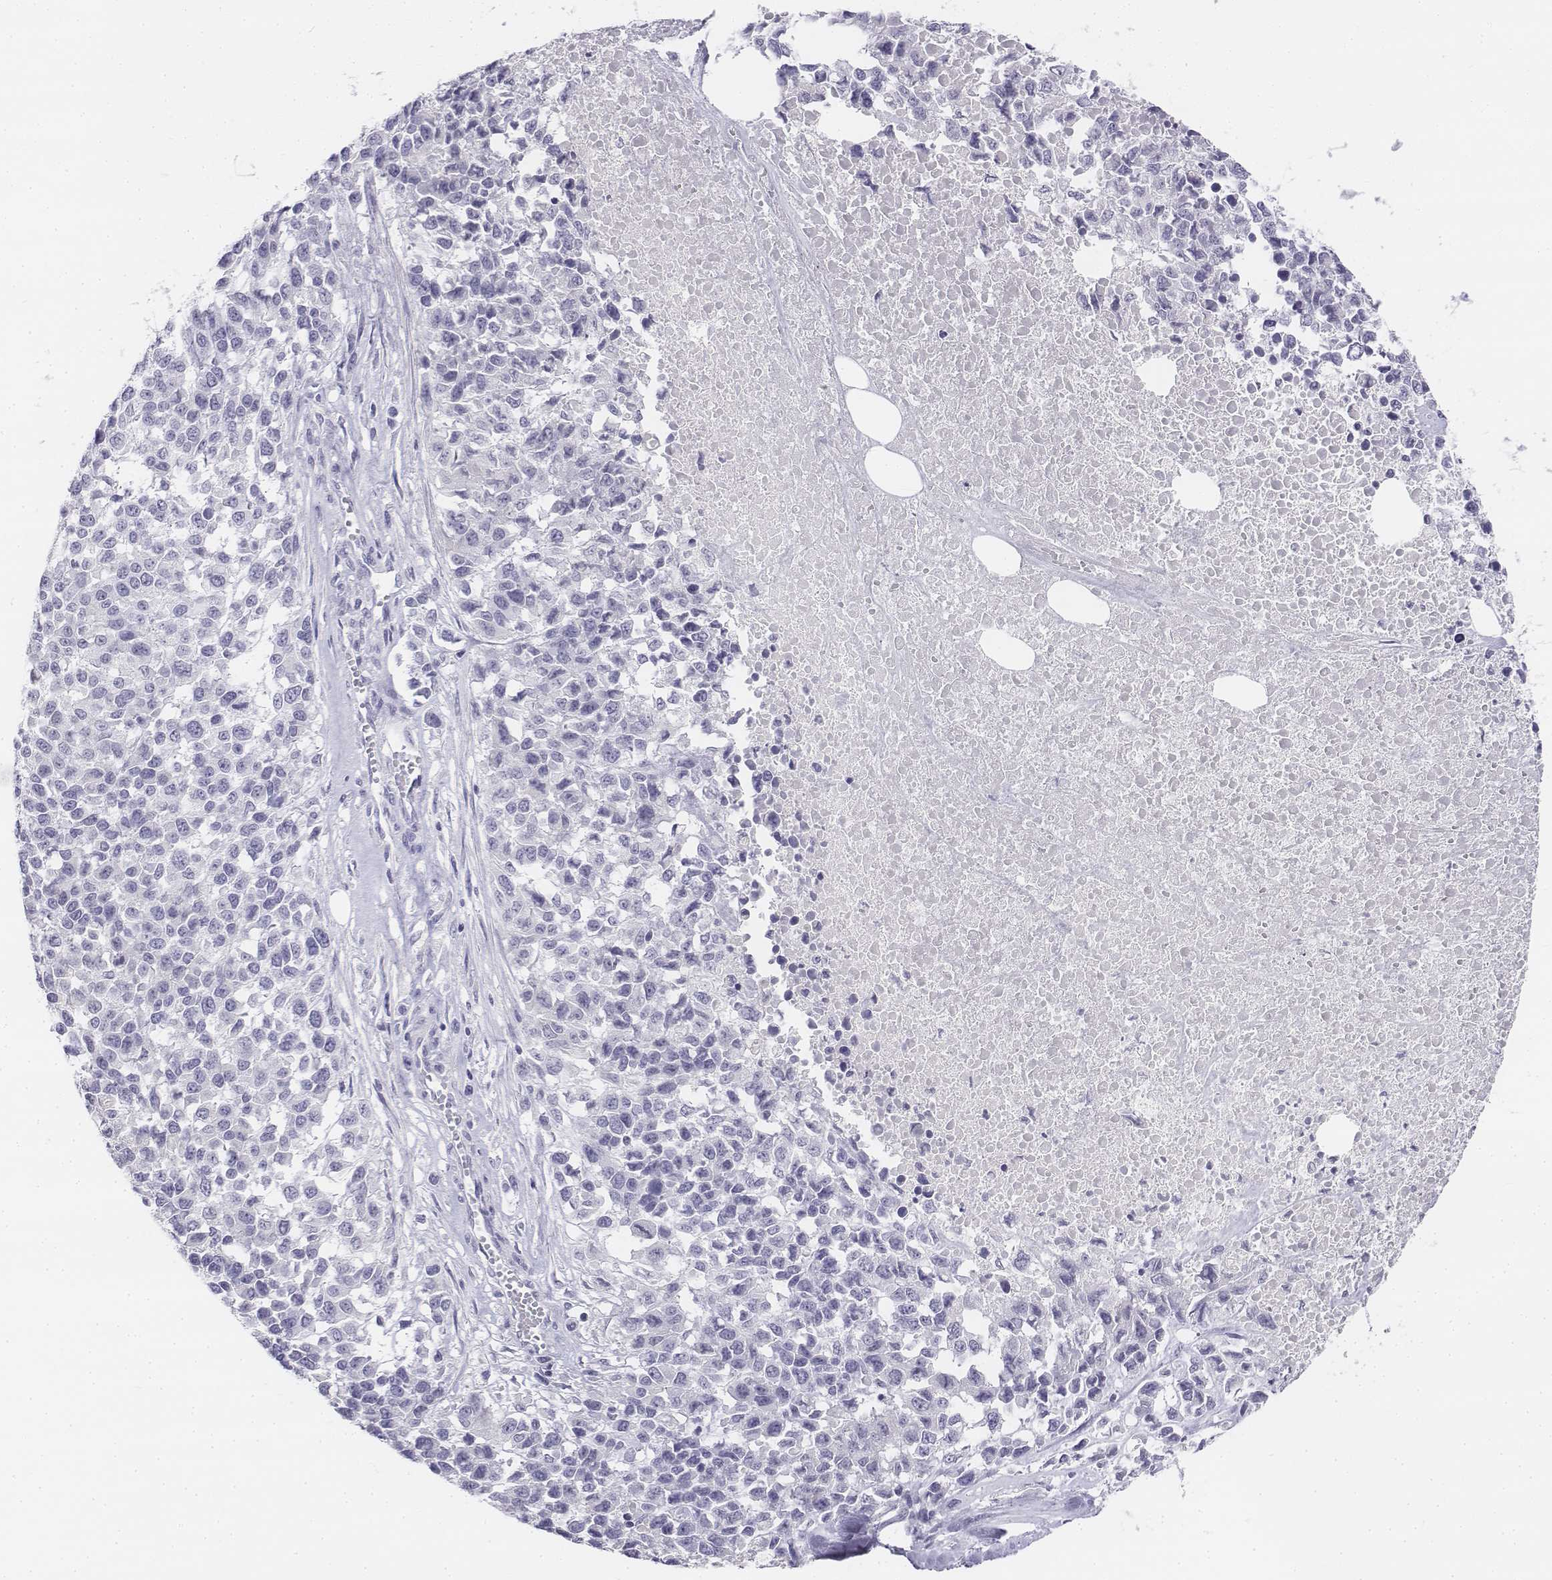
{"staining": {"intensity": "negative", "quantity": "none", "location": "none"}, "tissue": "melanoma", "cell_type": "Tumor cells", "image_type": "cancer", "snomed": [{"axis": "morphology", "description": "Malignant melanoma, Metastatic site"}, {"axis": "topography", "description": "Skin"}], "caption": "This photomicrograph is of melanoma stained with immunohistochemistry (IHC) to label a protein in brown with the nuclei are counter-stained blue. There is no positivity in tumor cells.", "gene": "UCN2", "patient": {"sex": "male", "age": 84}}